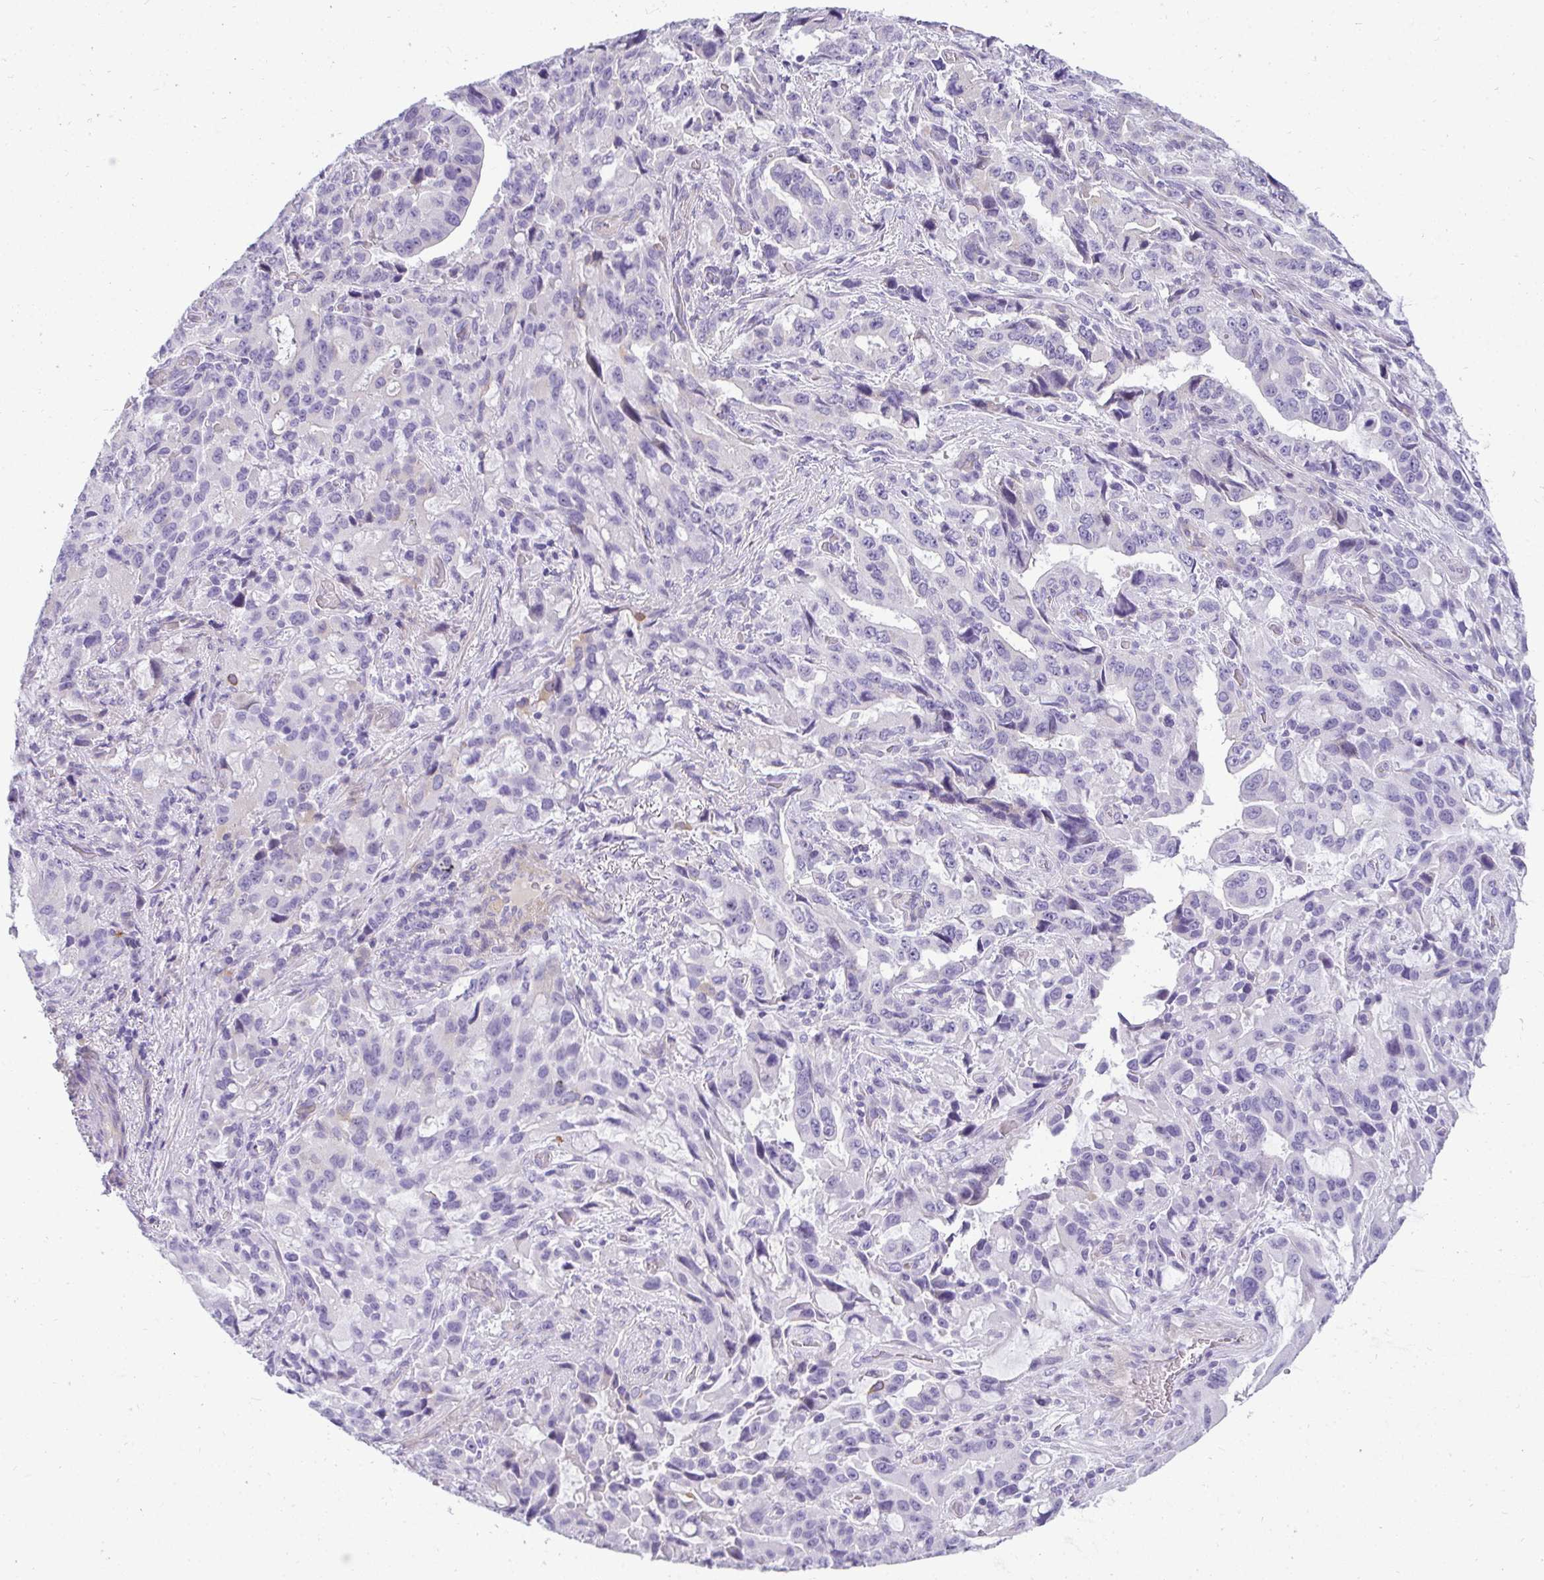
{"staining": {"intensity": "negative", "quantity": "none", "location": "none"}, "tissue": "stomach cancer", "cell_type": "Tumor cells", "image_type": "cancer", "snomed": [{"axis": "morphology", "description": "Adenocarcinoma, NOS"}, {"axis": "topography", "description": "Stomach, upper"}], "caption": "The immunohistochemistry (IHC) micrograph has no significant positivity in tumor cells of adenocarcinoma (stomach) tissue.", "gene": "AK5", "patient": {"sex": "male", "age": 85}}